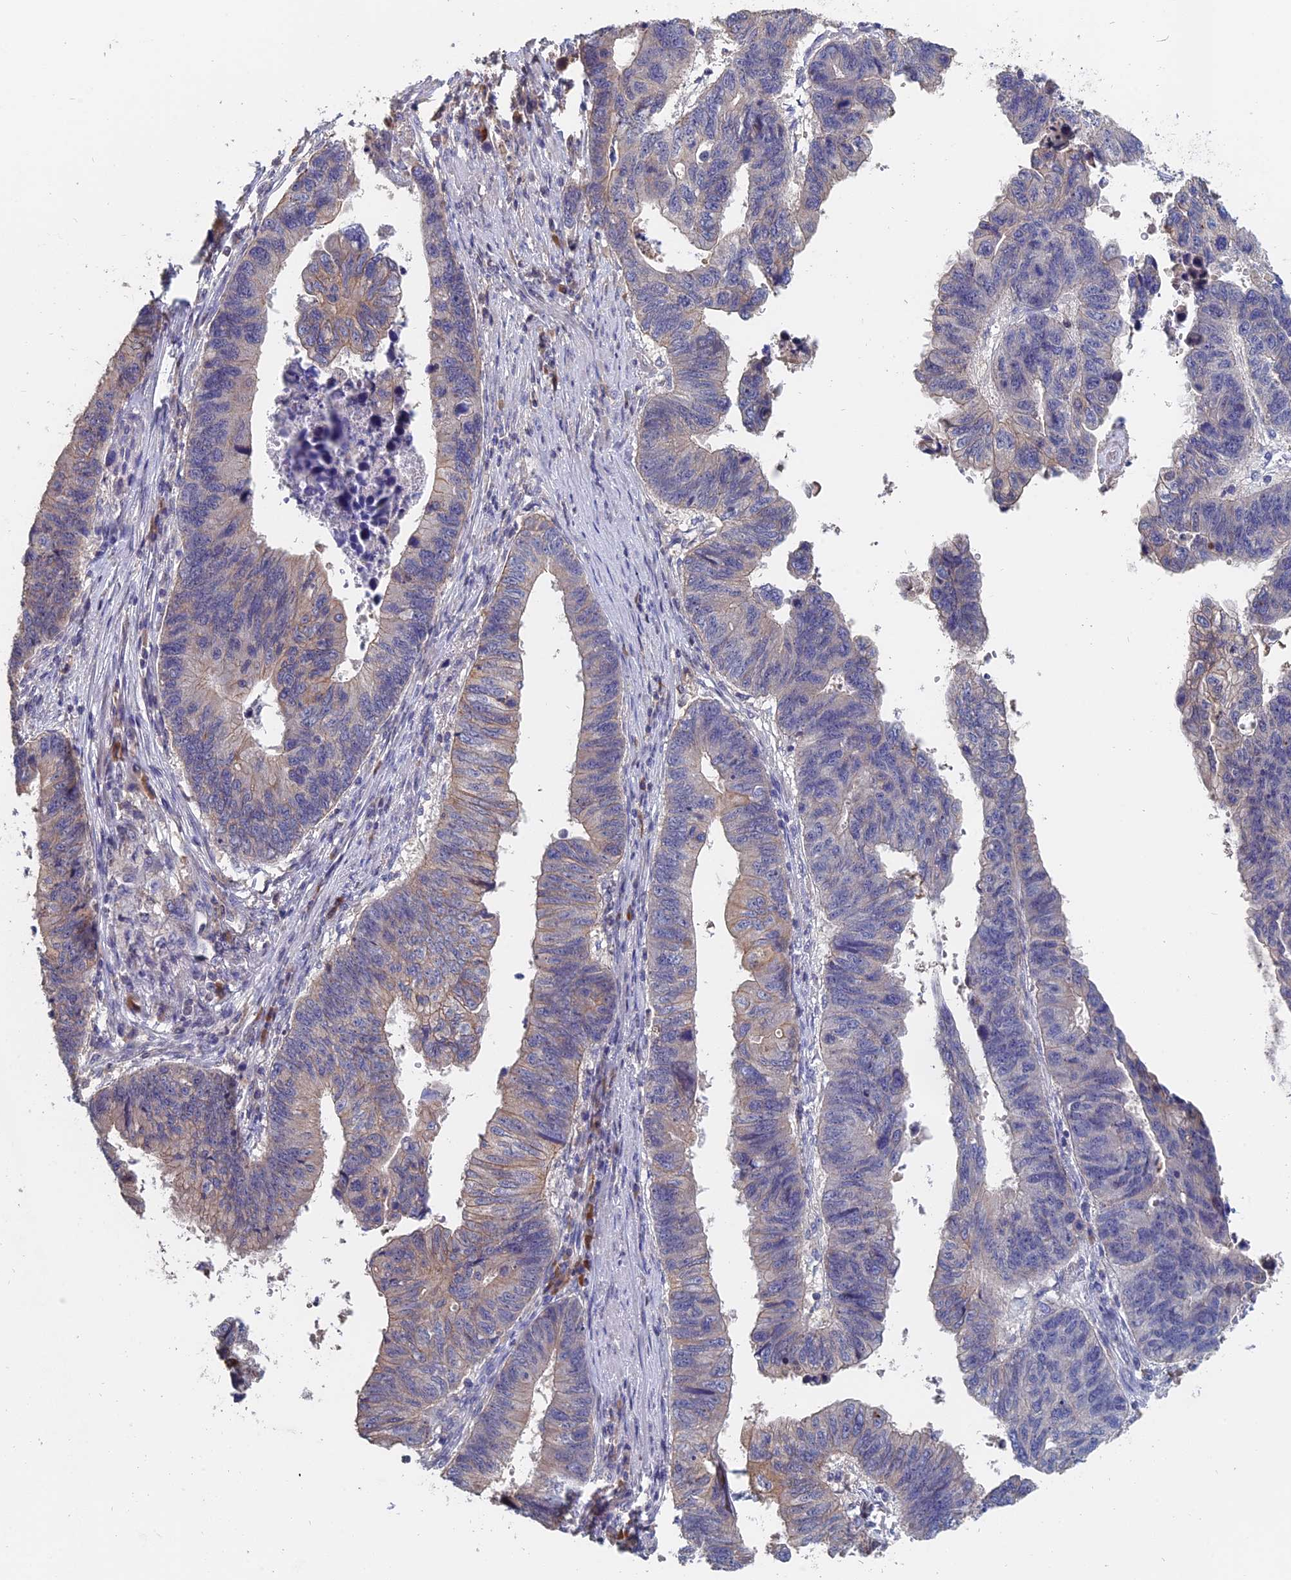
{"staining": {"intensity": "negative", "quantity": "none", "location": "none"}, "tissue": "stomach cancer", "cell_type": "Tumor cells", "image_type": "cancer", "snomed": [{"axis": "morphology", "description": "Adenocarcinoma, NOS"}, {"axis": "topography", "description": "Stomach"}], "caption": "The immunohistochemistry (IHC) photomicrograph has no significant staining in tumor cells of stomach cancer (adenocarcinoma) tissue.", "gene": "SLC33A1", "patient": {"sex": "male", "age": 59}}